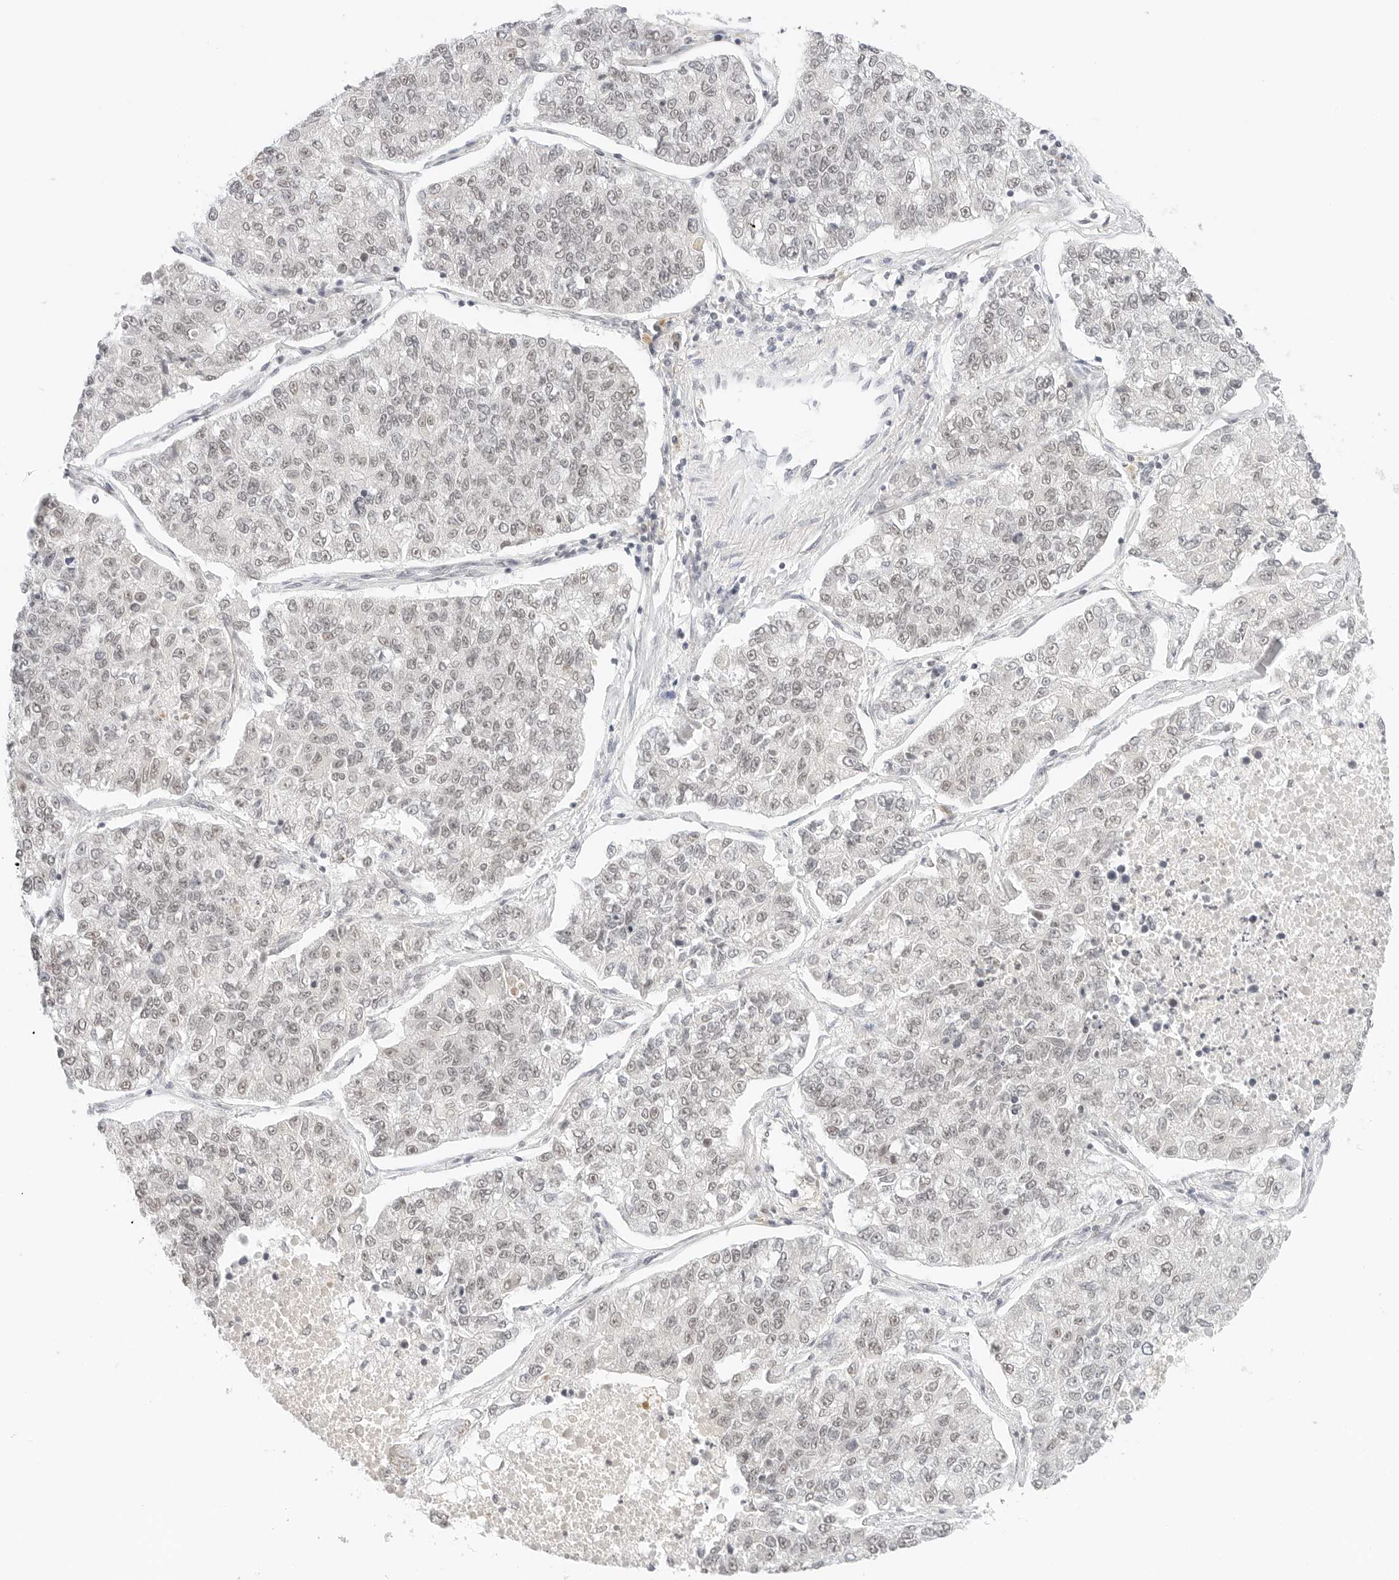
{"staining": {"intensity": "negative", "quantity": "none", "location": "none"}, "tissue": "lung cancer", "cell_type": "Tumor cells", "image_type": "cancer", "snomed": [{"axis": "morphology", "description": "Adenocarcinoma, NOS"}, {"axis": "topography", "description": "Lung"}], "caption": "High power microscopy photomicrograph of an immunohistochemistry photomicrograph of lung adenocarcinoma, revealing no significant expression in tumor cells. The staining is performed using DAB brown chromogen with nuclei counter-stained in using hematoxylin.", "gene": "NEO1", "patient": {"sex": "male", "age": 49}}